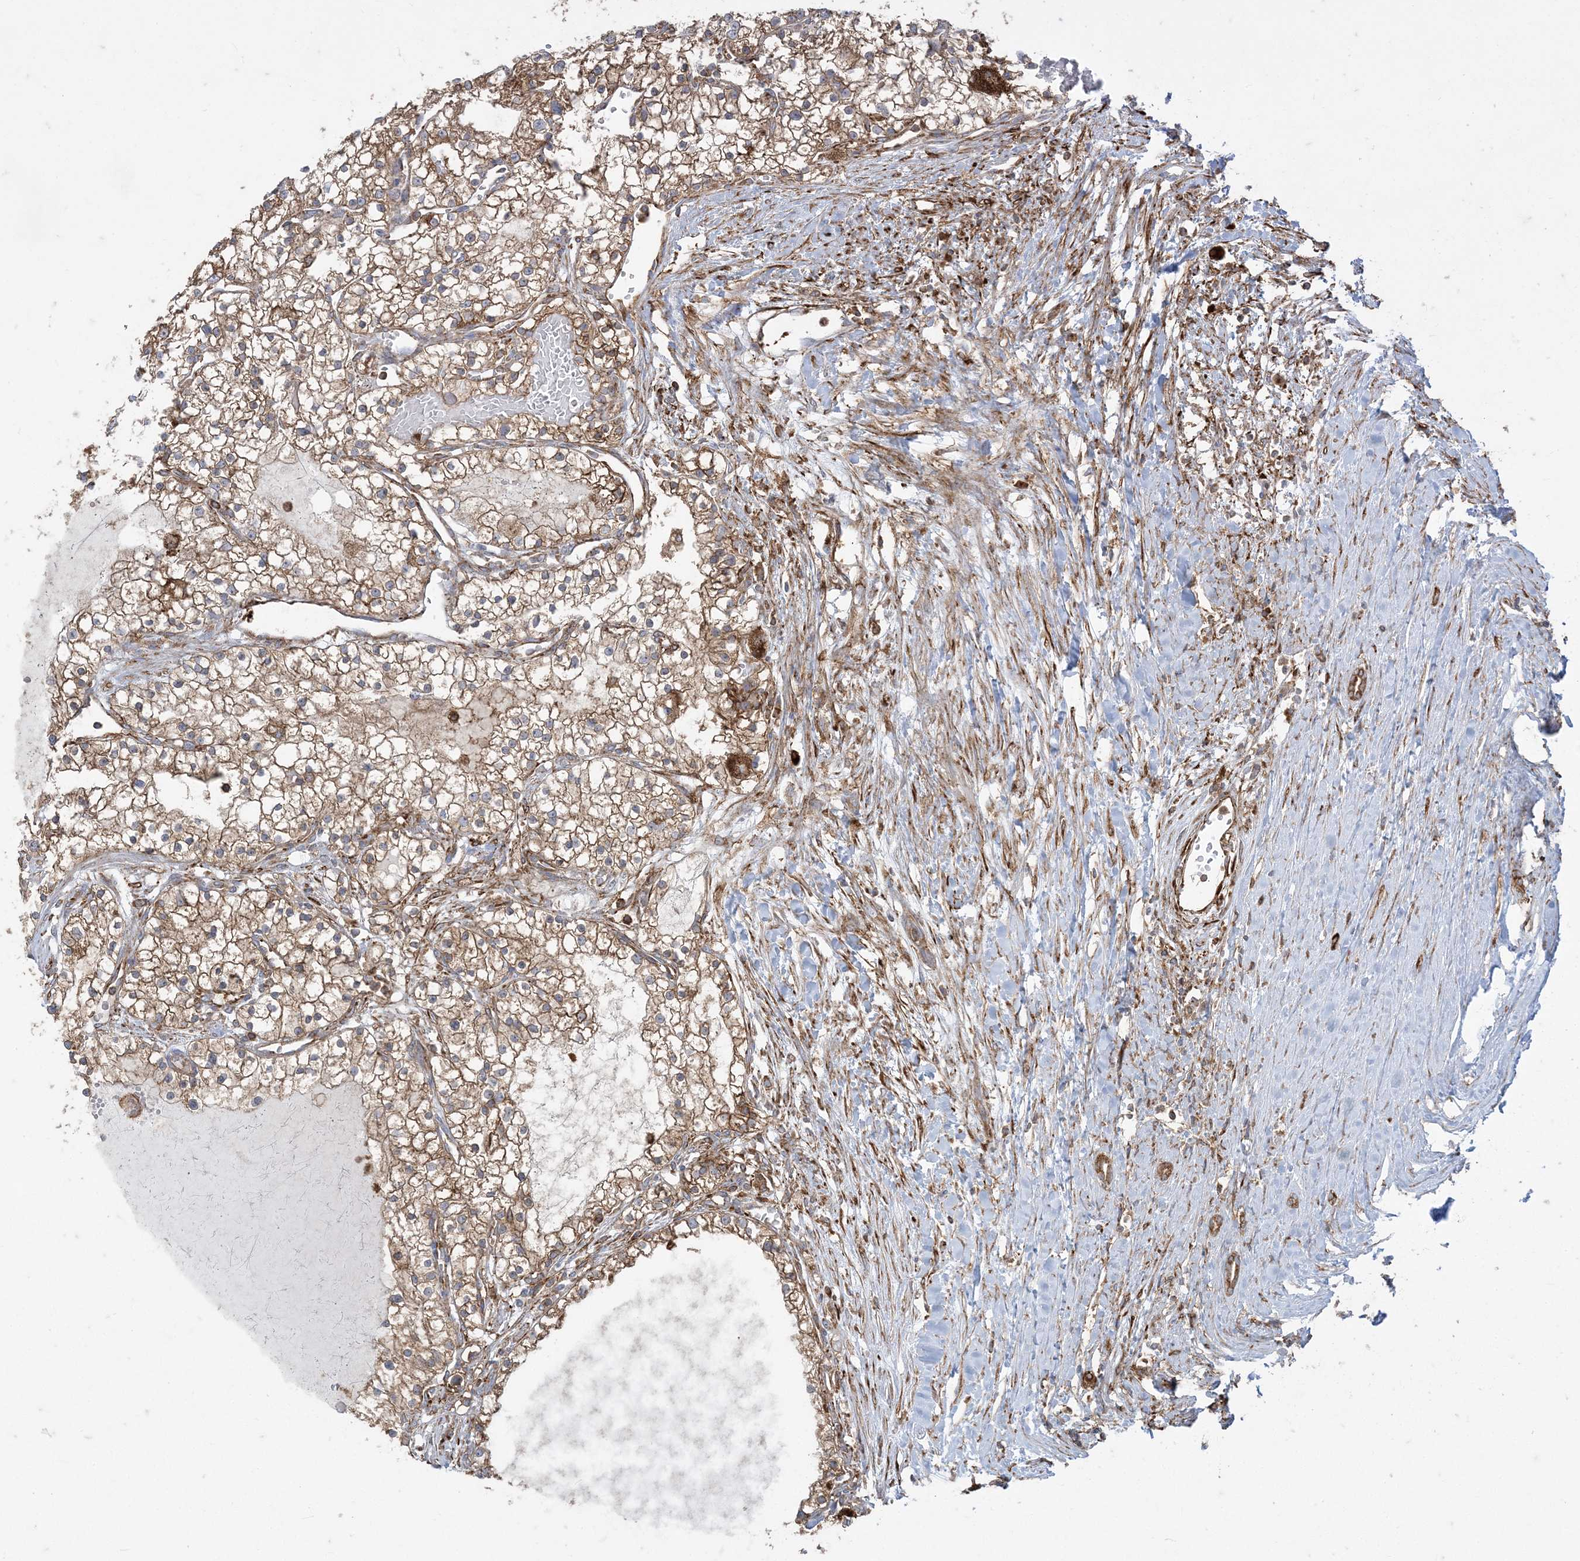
{"staining": {"intensity": "moderate", "quantity": ">75%", "location": "cytoplasmic/membranous"}, "tissue": "renal cancer", "cell_type": "Tumor cells", "image_type": "cancer", "snomed": [{"axis": "morphology", "description": "Normal tissue, NOS"}, {"axis": "morphology", "description": "Adenocarcinoma, NOS"}, {"axis": "topography", "description": "Kidney"}], "caption": "Renal cancer (adenocarcinoma) tissue exhibits moderate cytoplasmic/membranous expression in approximately >75% of tumor cells (brown staining indicates protein expression, while blue staining denotes nuclei).", "gene": "DERL3", "patient": {"sex": "male", "age": 68}}